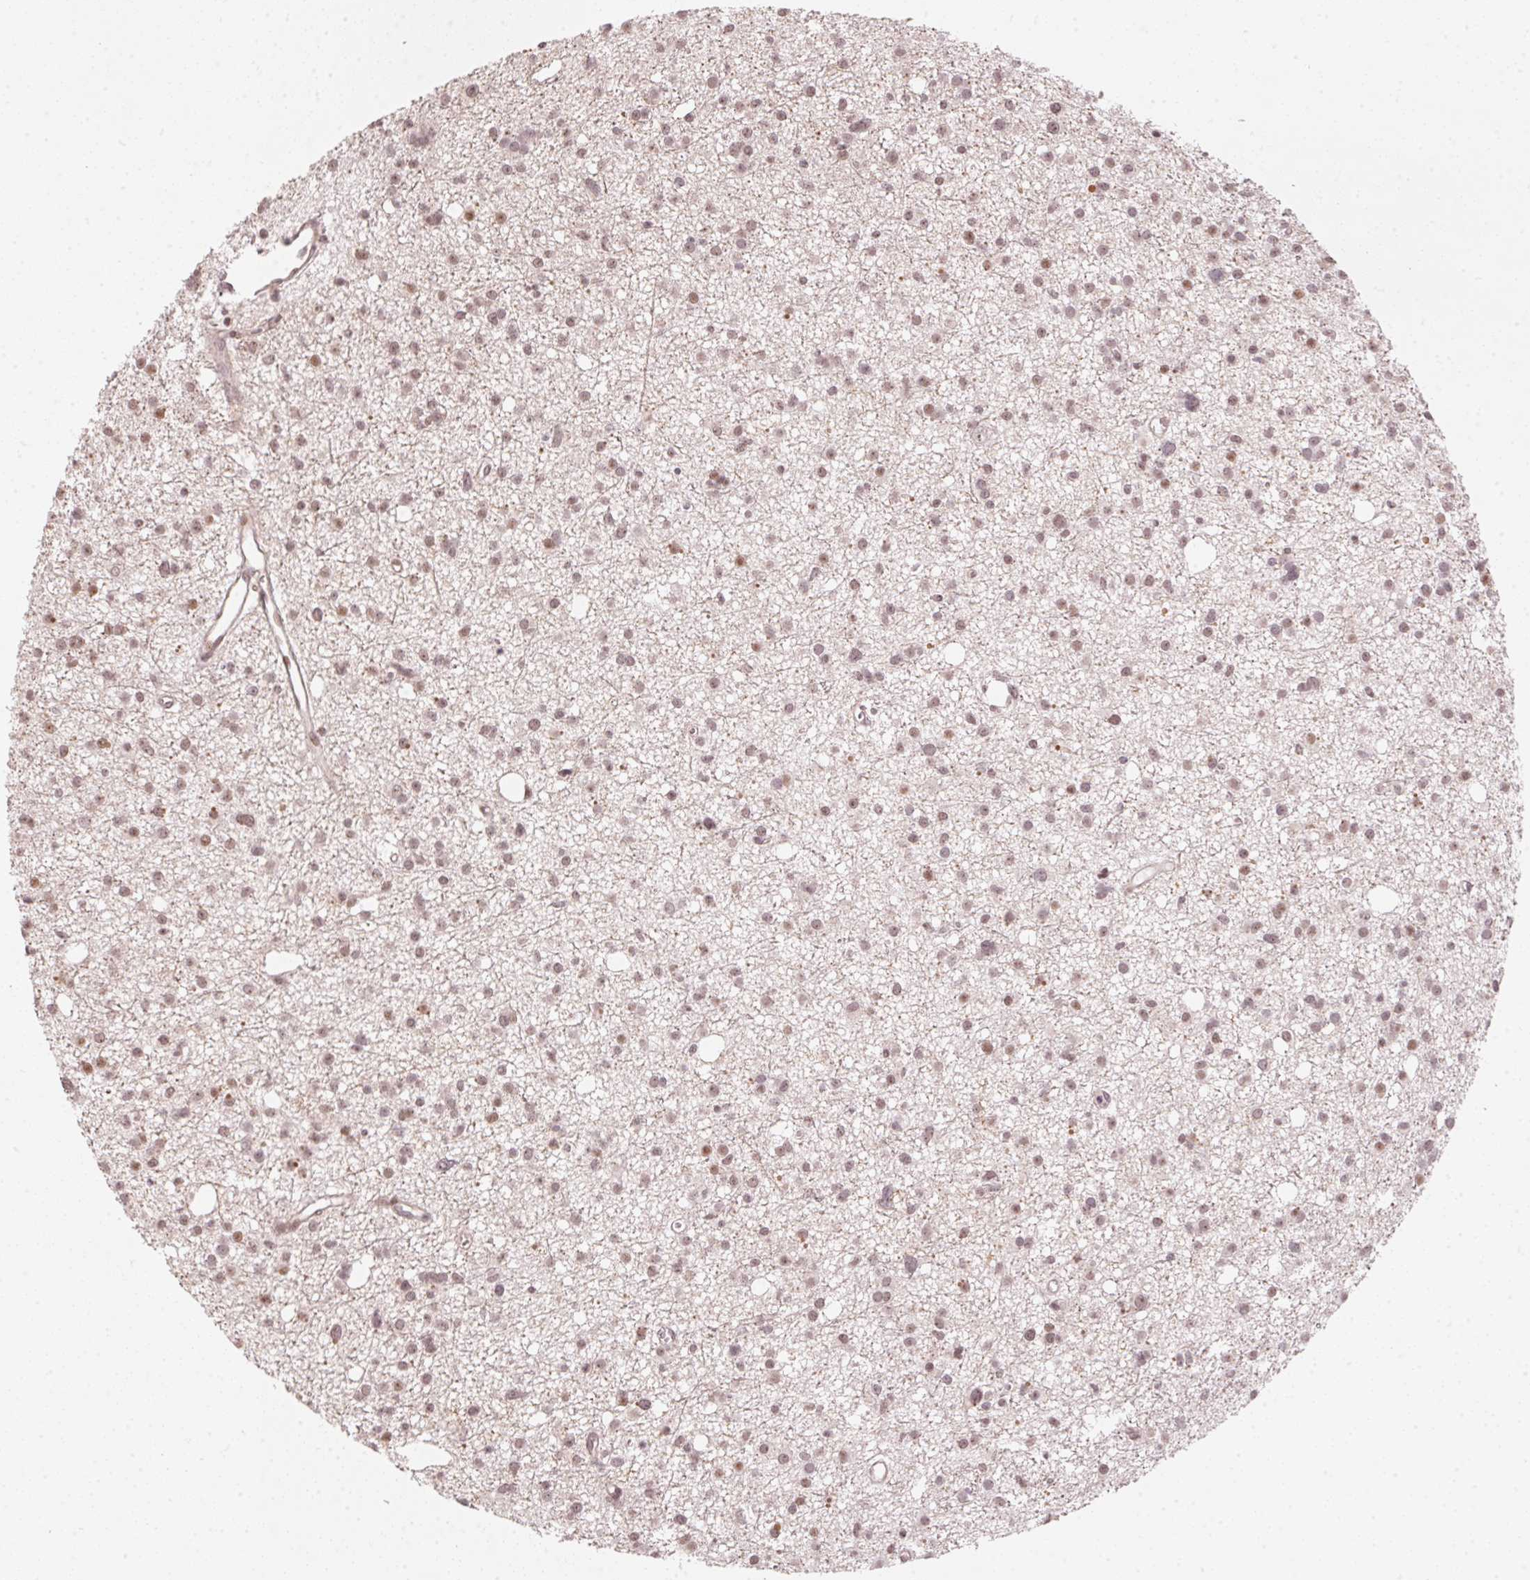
{"staining": {"intensity": "moderate", "quantity": ">75%", "location": "nuclear"}, "tissue": "glioma", "cell_type": "Tumor cells", "image_type": "cancer", "snomed": [{"axis": "morphology", "description": "Glioma, malignant, High grade"}, {"axis": "topography", "description": "Brain"}], "caption": "Tumor cells reveal medium levels of moderate nuclear staining in about >75% of cells in glioma. Immunohistochemistry (ihc) stains the protein of interest in brown and the nuclei are stained blue.", "gene": "KAT6A", "patient": {"sex": "male", "age": 23}}